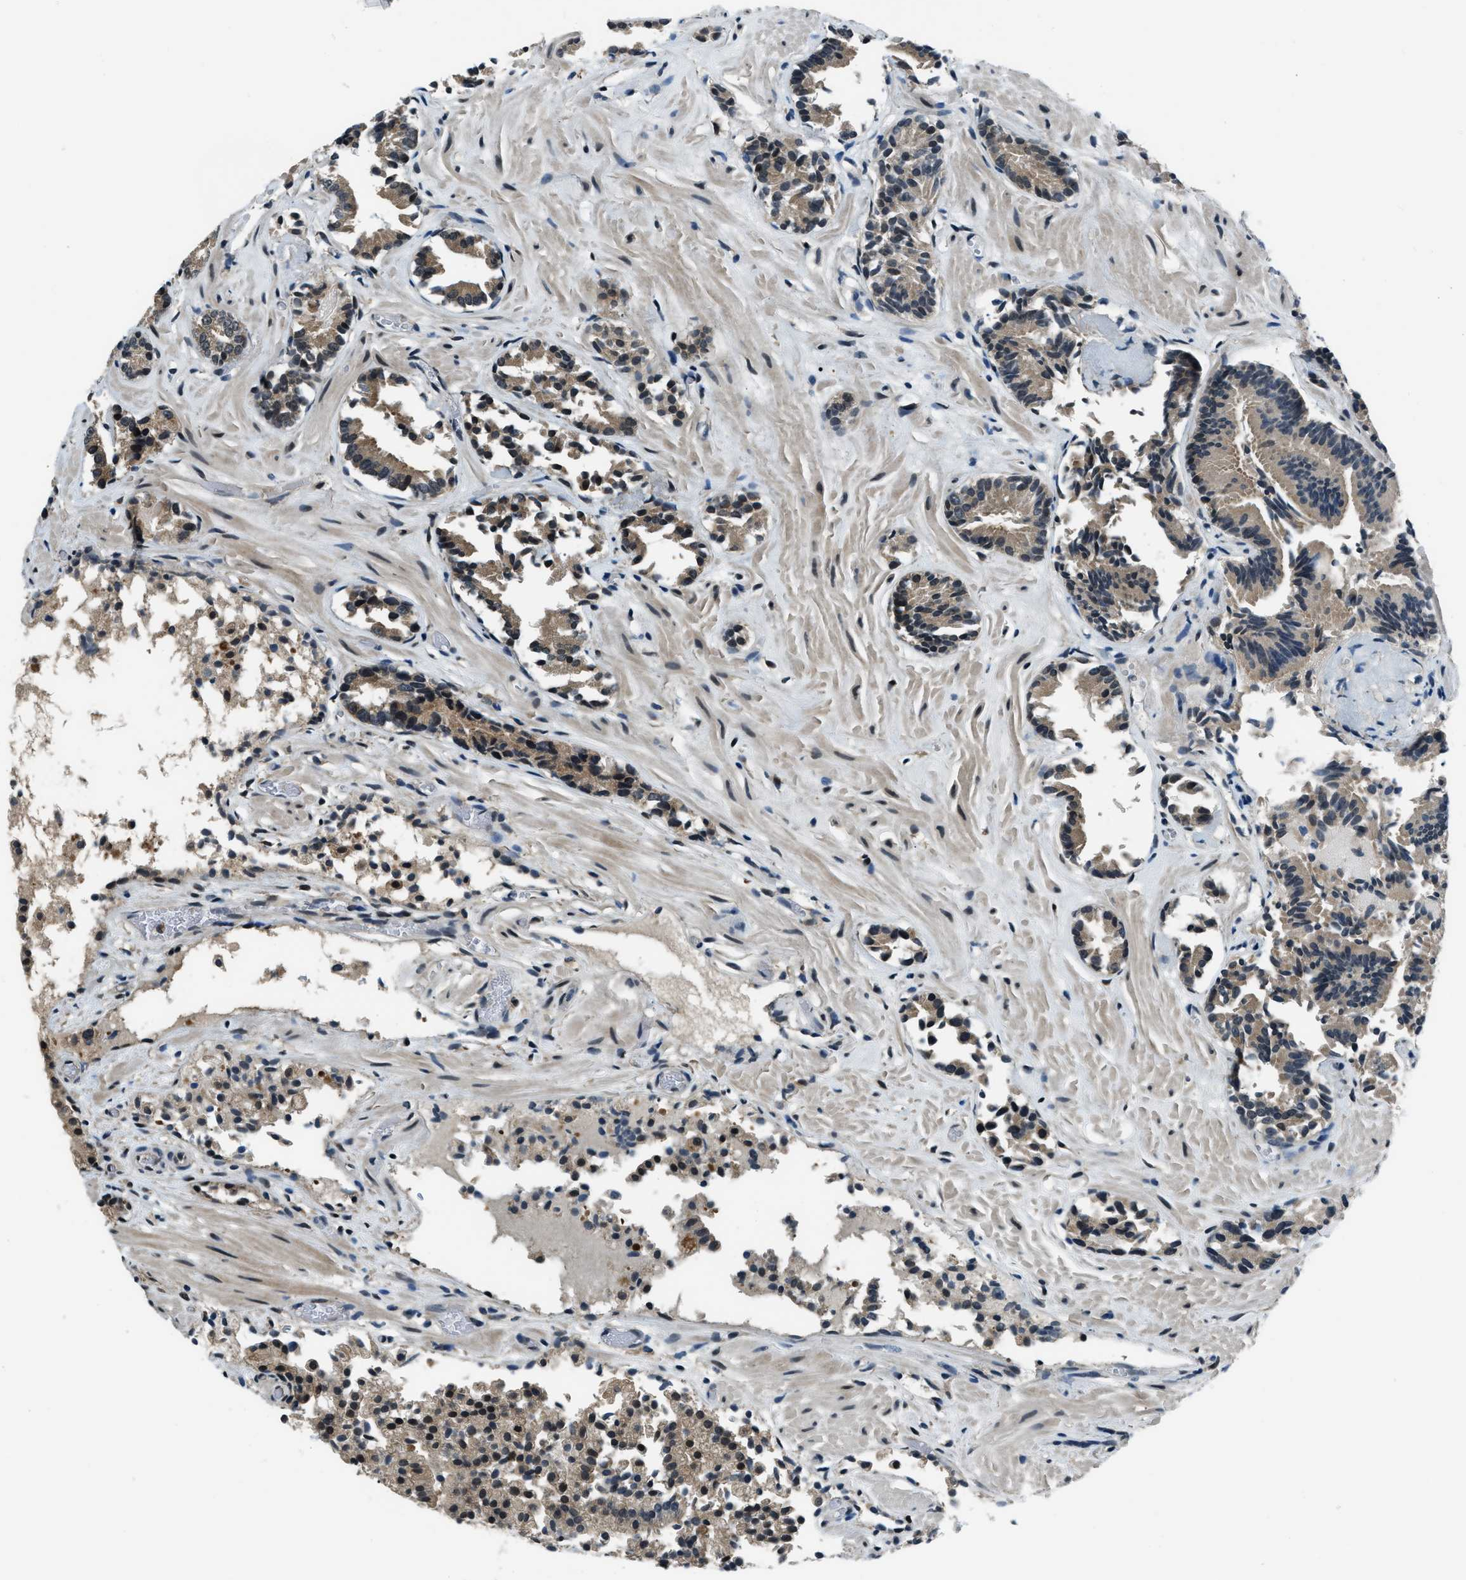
{"staining": {"intensity": "moderate", "quantity": "<25%", "location": "cytoplasmic/membranous,nuclear"}, "tissue": "prostate cancer", "cell_type": "Tumor cells", "image_type": "cancer", "snomed": [{"axis": "morphology", "description": "Adenocarcinoma, Low grade"}, {"axis": "topography", "description": "Prostate"}], "caption": "Immunohistochemical staining of human prostate low-grade adenocarcinoma displays low levels of moderate cytoplasmic/membranous and nuclear protein staining in approximately <25% of tumor cells.", "gene": "NUDCD3", "patient": {"sex": "male", "age": 51}}